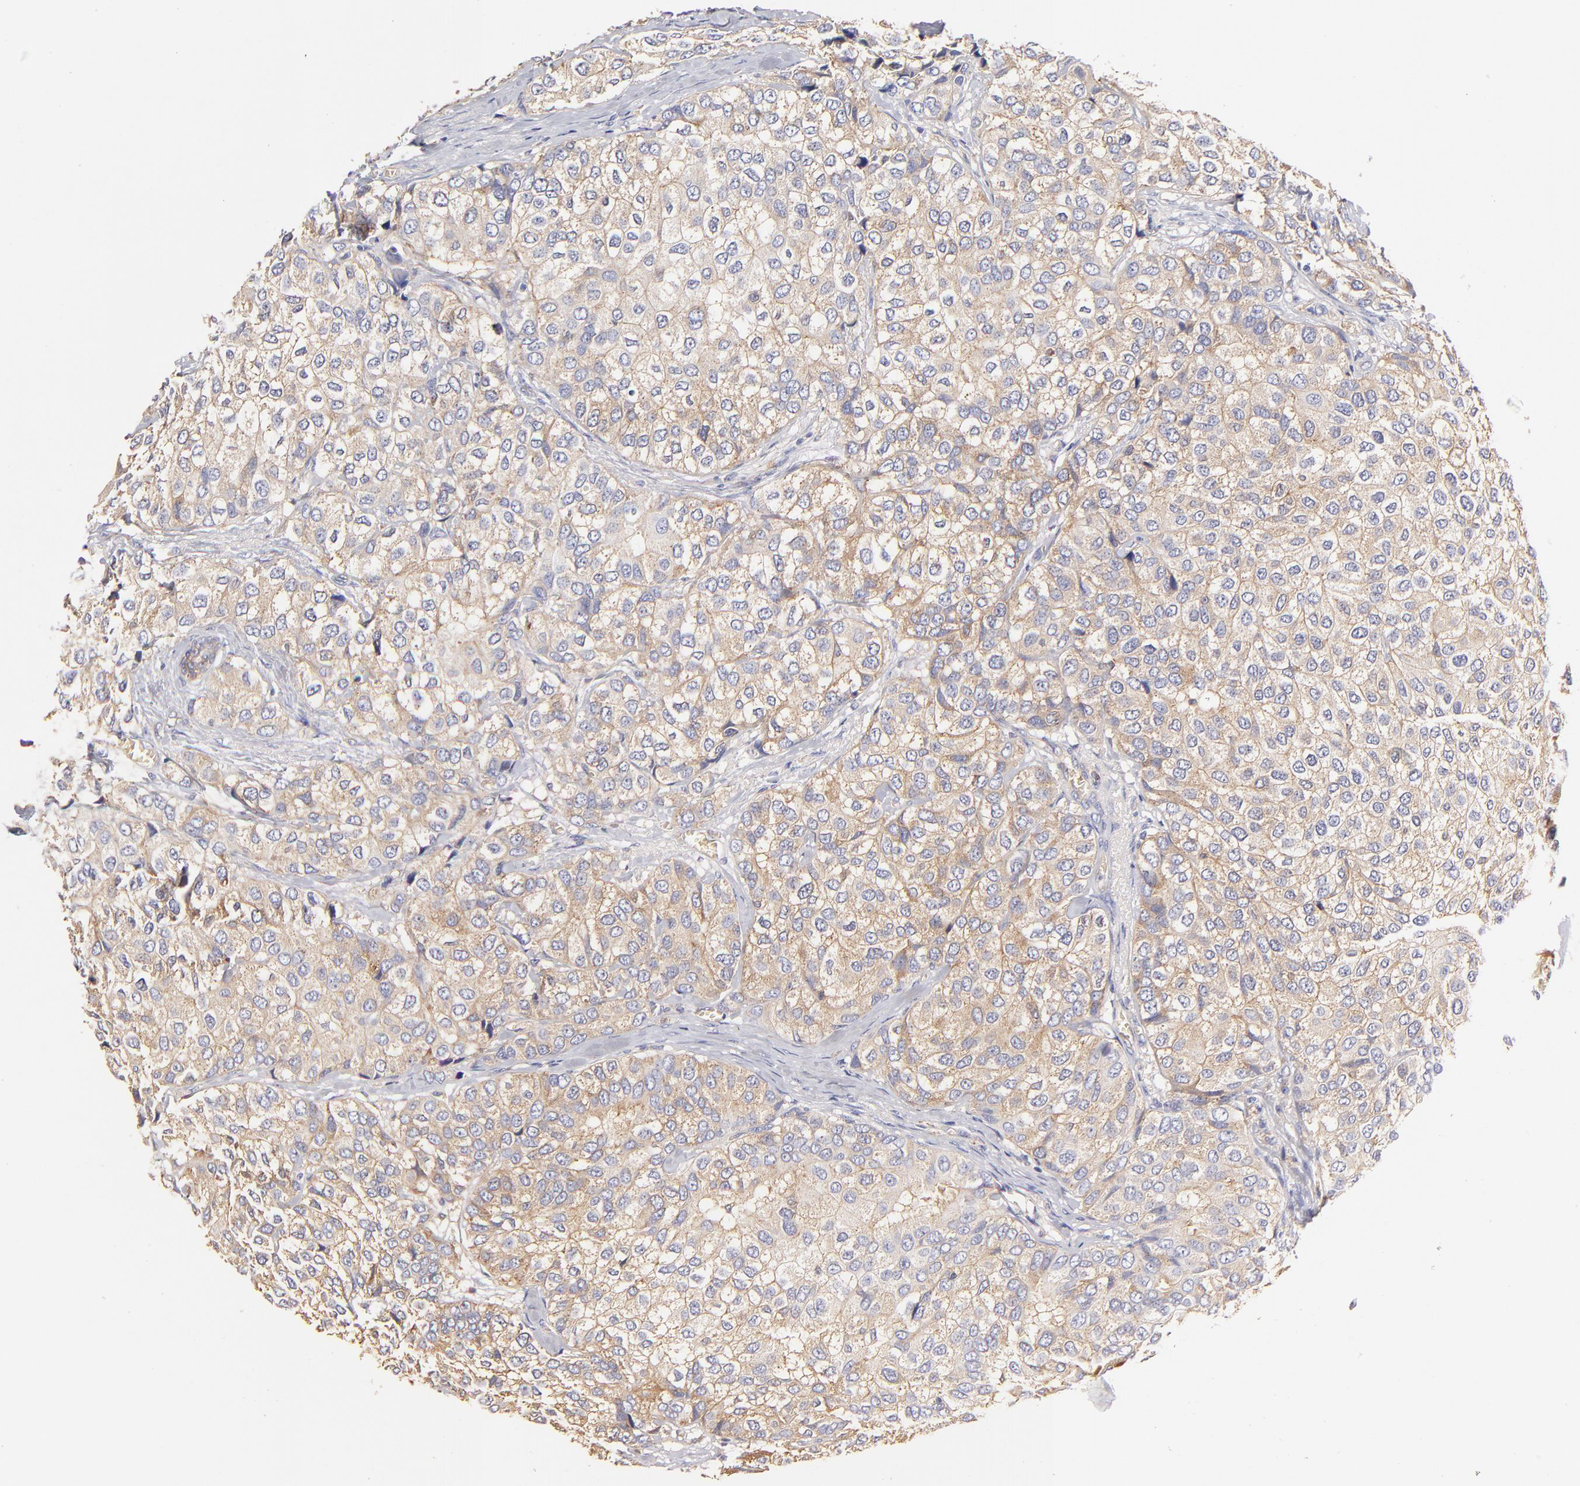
{"staining": {"intensity": "moderate", "quantity": ">75%", "location": "cytoplasmic/membranous"}, "tissue": "breast cancer", "cell_type": "Tumor cells", "image_type": "cancer", "snomed": [{"axis": "morphology", "description": "Duct carcinoma"}, {"axis": "topography", "description": "Breast"}], "caption": "Protein staining of breast infiltrating ductal carcinoma tissue displays moderate cytoplasmic/membranous staining in about >75% of tumor cells.", "gene": "CD2AP", "patient": {"sex": "female", "age": 68}}